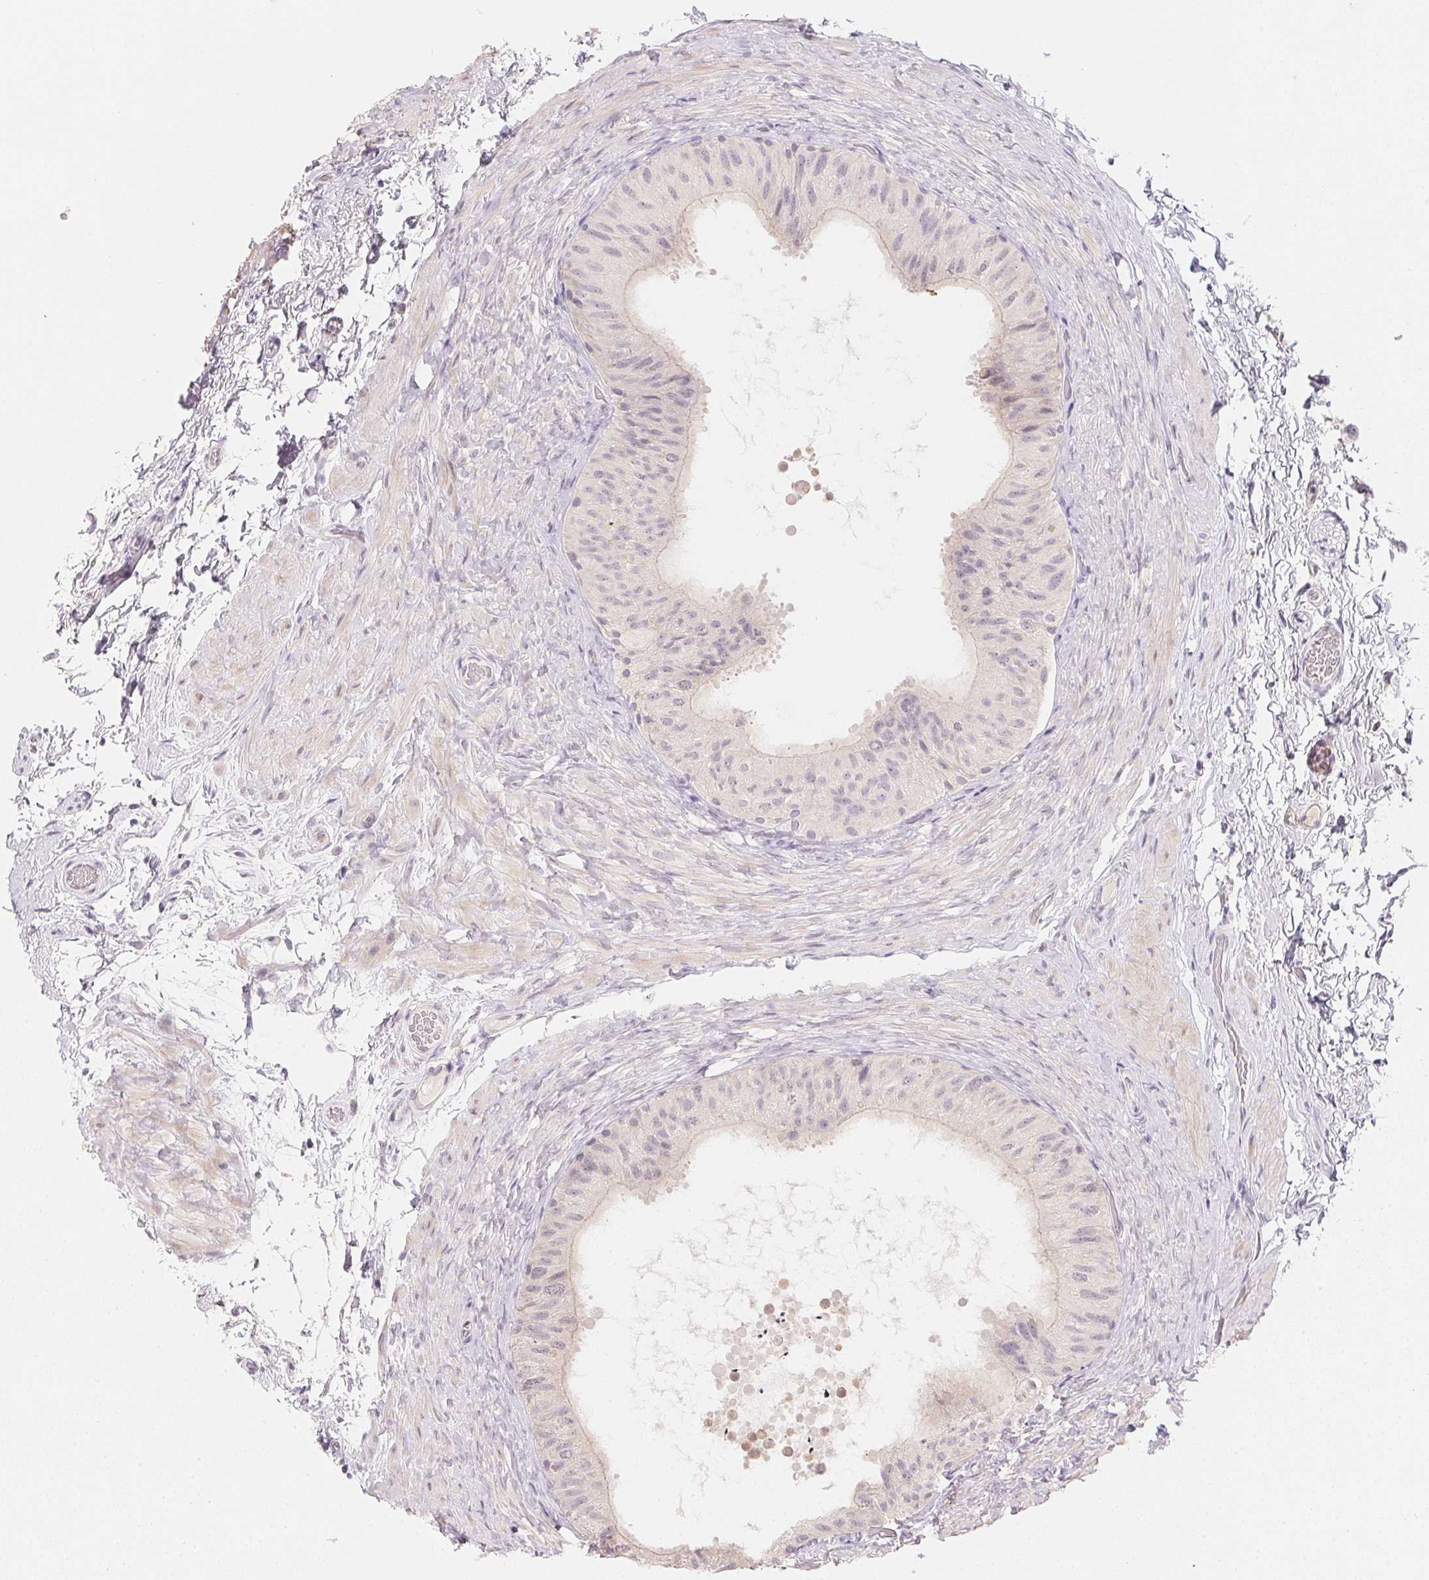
{"staining": {"intensity": "negative", "quantity": "none", "location": "none"}, "tissue": "epididymis", "cell_type": "Glandular cells", "image_type": "normal", "snomed": [{"axis": "morphology", "description": "Normal tissue, NOS"}, {"axis": "topography", "description": "Epididymis, spermatic cord, NOS"}, {"axis": "topography", "description": "Epididymis"}], "caption": "DAB (3,3'-diaminobenzidine) immunohistochemical staining of normal human epididymis shows no significant positivity in glandular cells.", "gene": "ZBBX", "patient": {"sex": "male", "age": 31}}